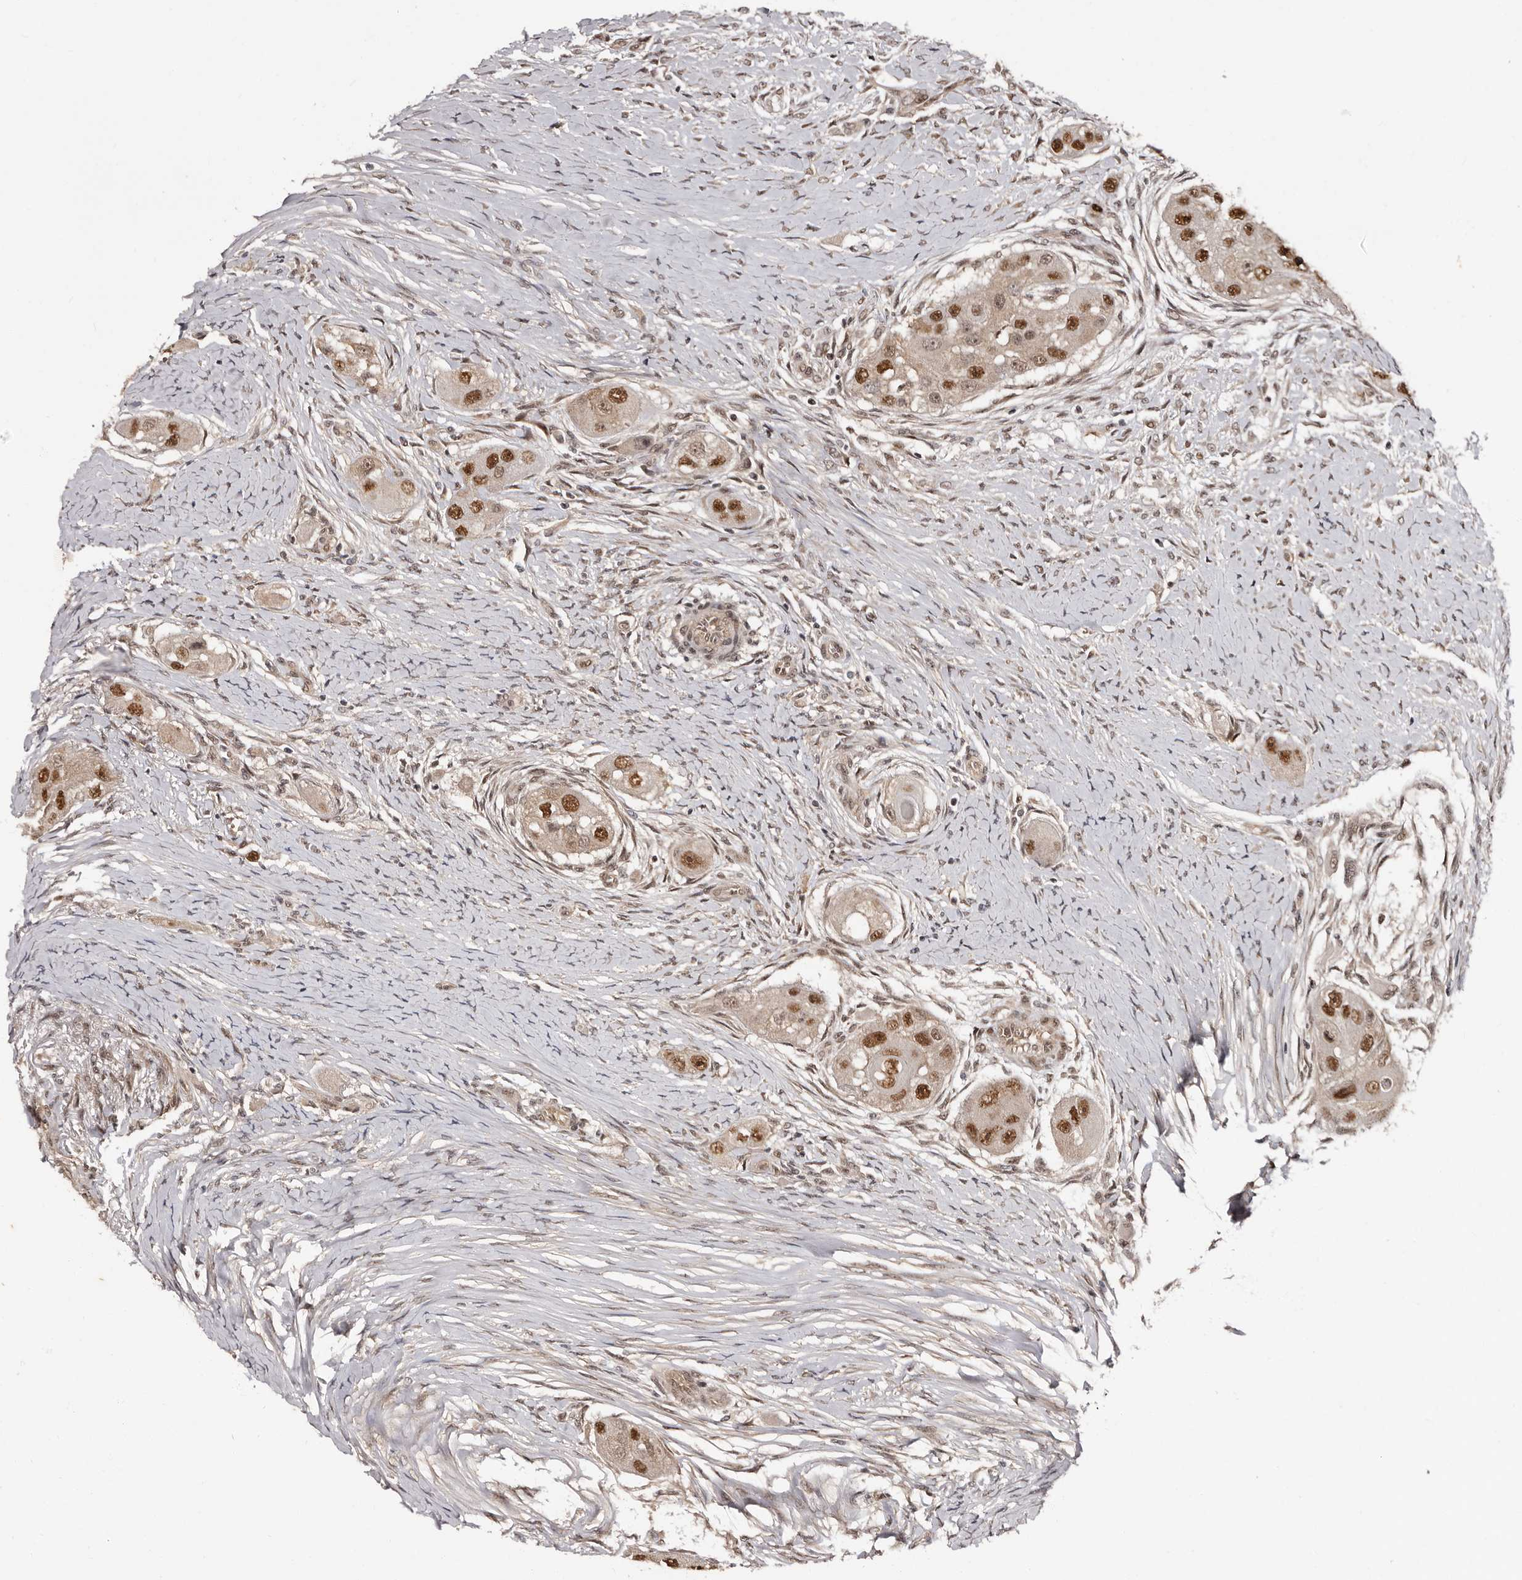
{"staining": {"intensity": "strong", "quantity": ">75%", "location": "nuclear"}, "tissue": "head and neck cancer", "cell_type": "Tumor cells", "image_type": "cancer", "snomed": [{"axis": "morphology", "description": "Normal tissue, NOS"}, {"axis": "morphology", "description": "Squamous cell carcinoma, NOS"}, {"axis": "topography", "description": "Skeletal muscle"}, {"axis": "topography", "description": "Head-Neck"}], "caption": "High-power microscopy captured an immunohistochemistry (IHC) photomicrograph of head and neck squamous cell carcinoma, revealing strong nuclear positivity in about >75% of tumor cells.", "gene": "TBC1D22B", "patient": {"sex": "male", "age": 51}}